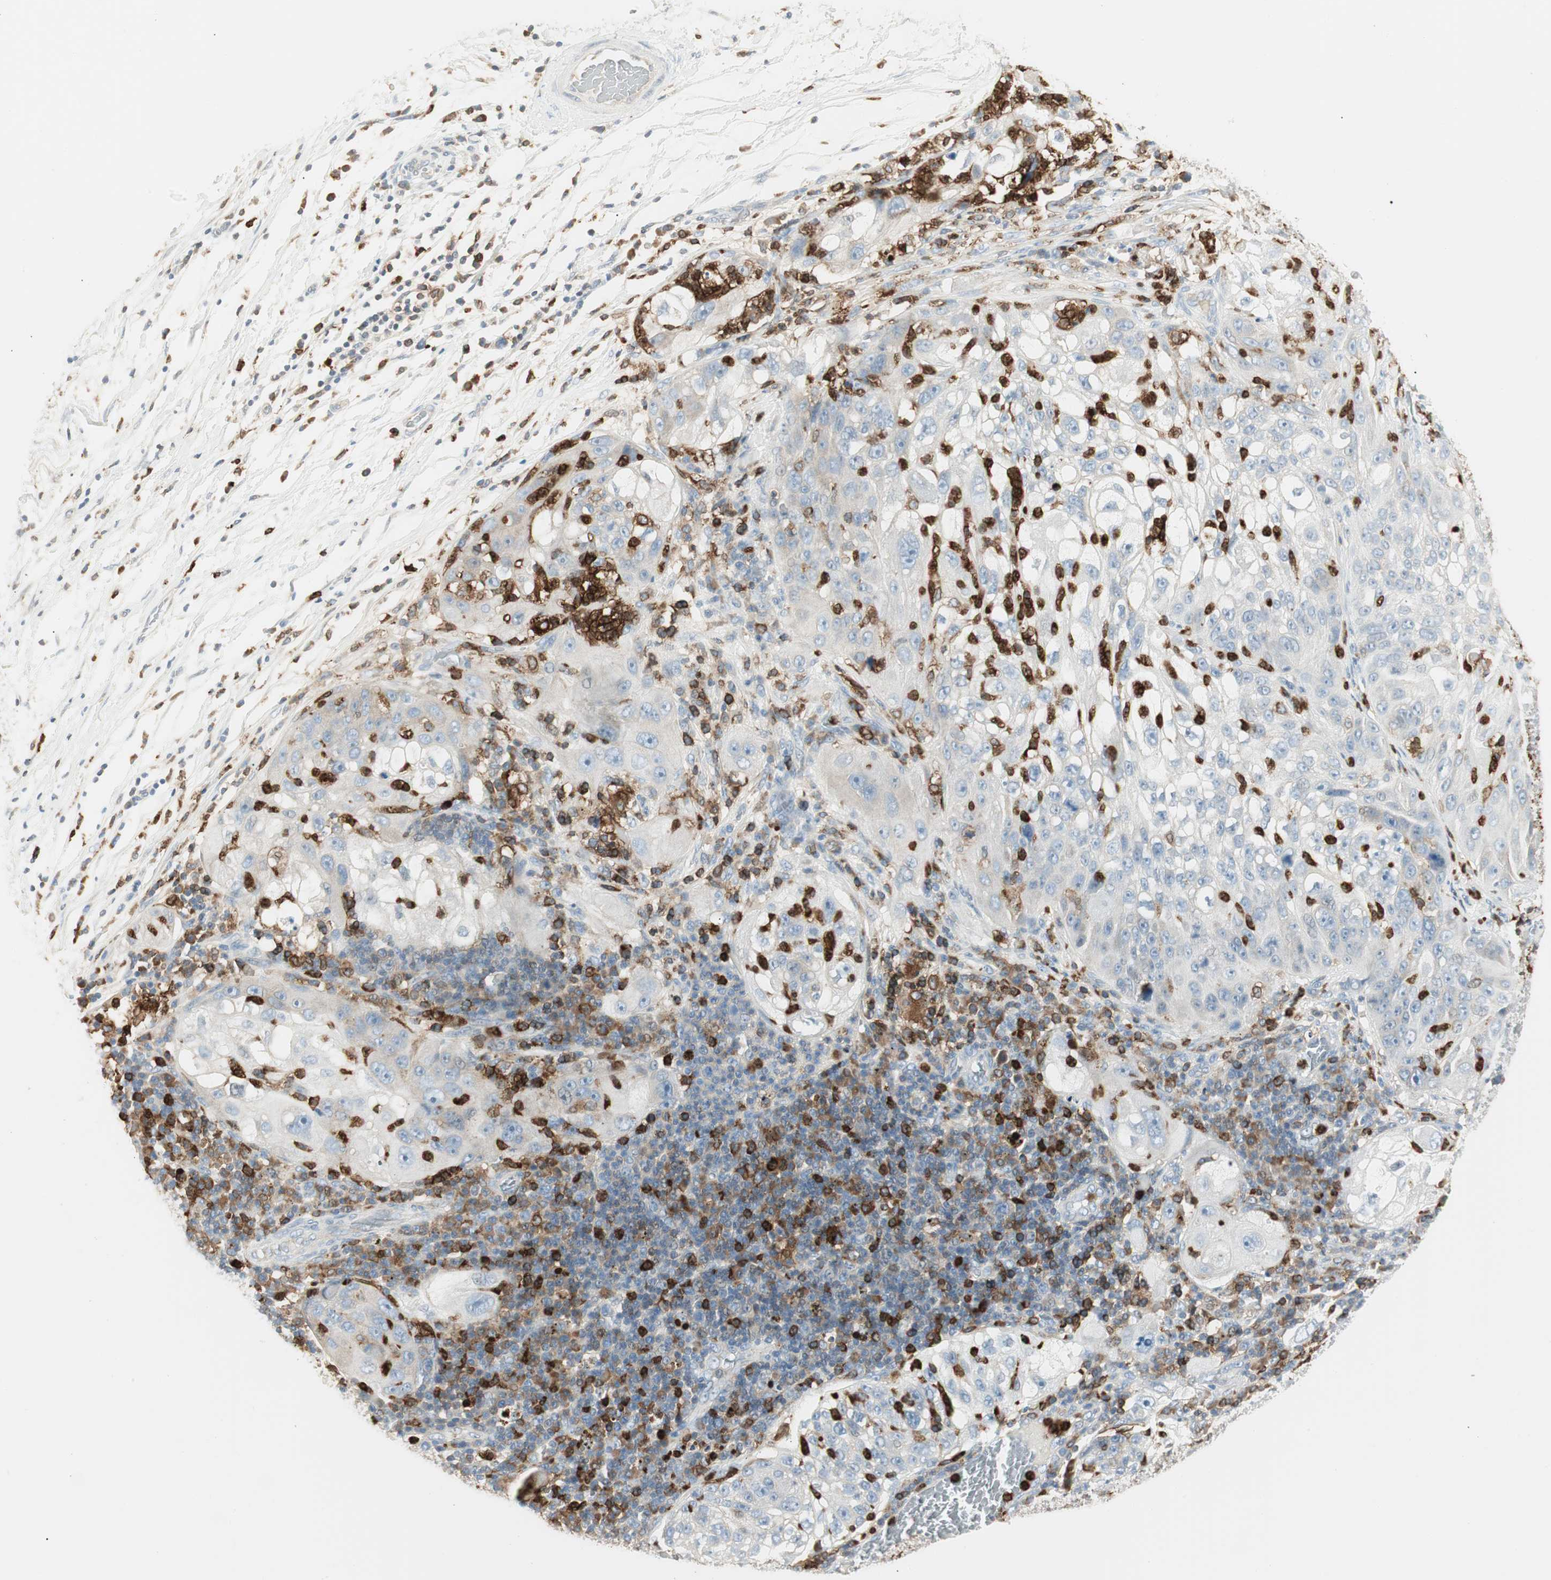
{"staining": {"intensity": "negative", "quantity": "none", "location": "none"}, "tissue": "lung cancer", "cell_type": "Tumor cells", "image_type": "cancer", "snomed": [{"axis": "morphology", "description": "Inflammation, NOS"}, {"axis": "morphology", "description": "Squamous cell carcinoma, NOS"}, {"axis": "topography", "description": "Lymph node"}, {"axis": "topography", "description": "Soft tissue"}, {"axis": "topography", "description": "Lung"}], "caption": "Tumor cells are negative for brown protein staining in lung squamous cell carcinoma.", "gene": "ITGB2", "patient": {"sex": "male", "age": 66}}